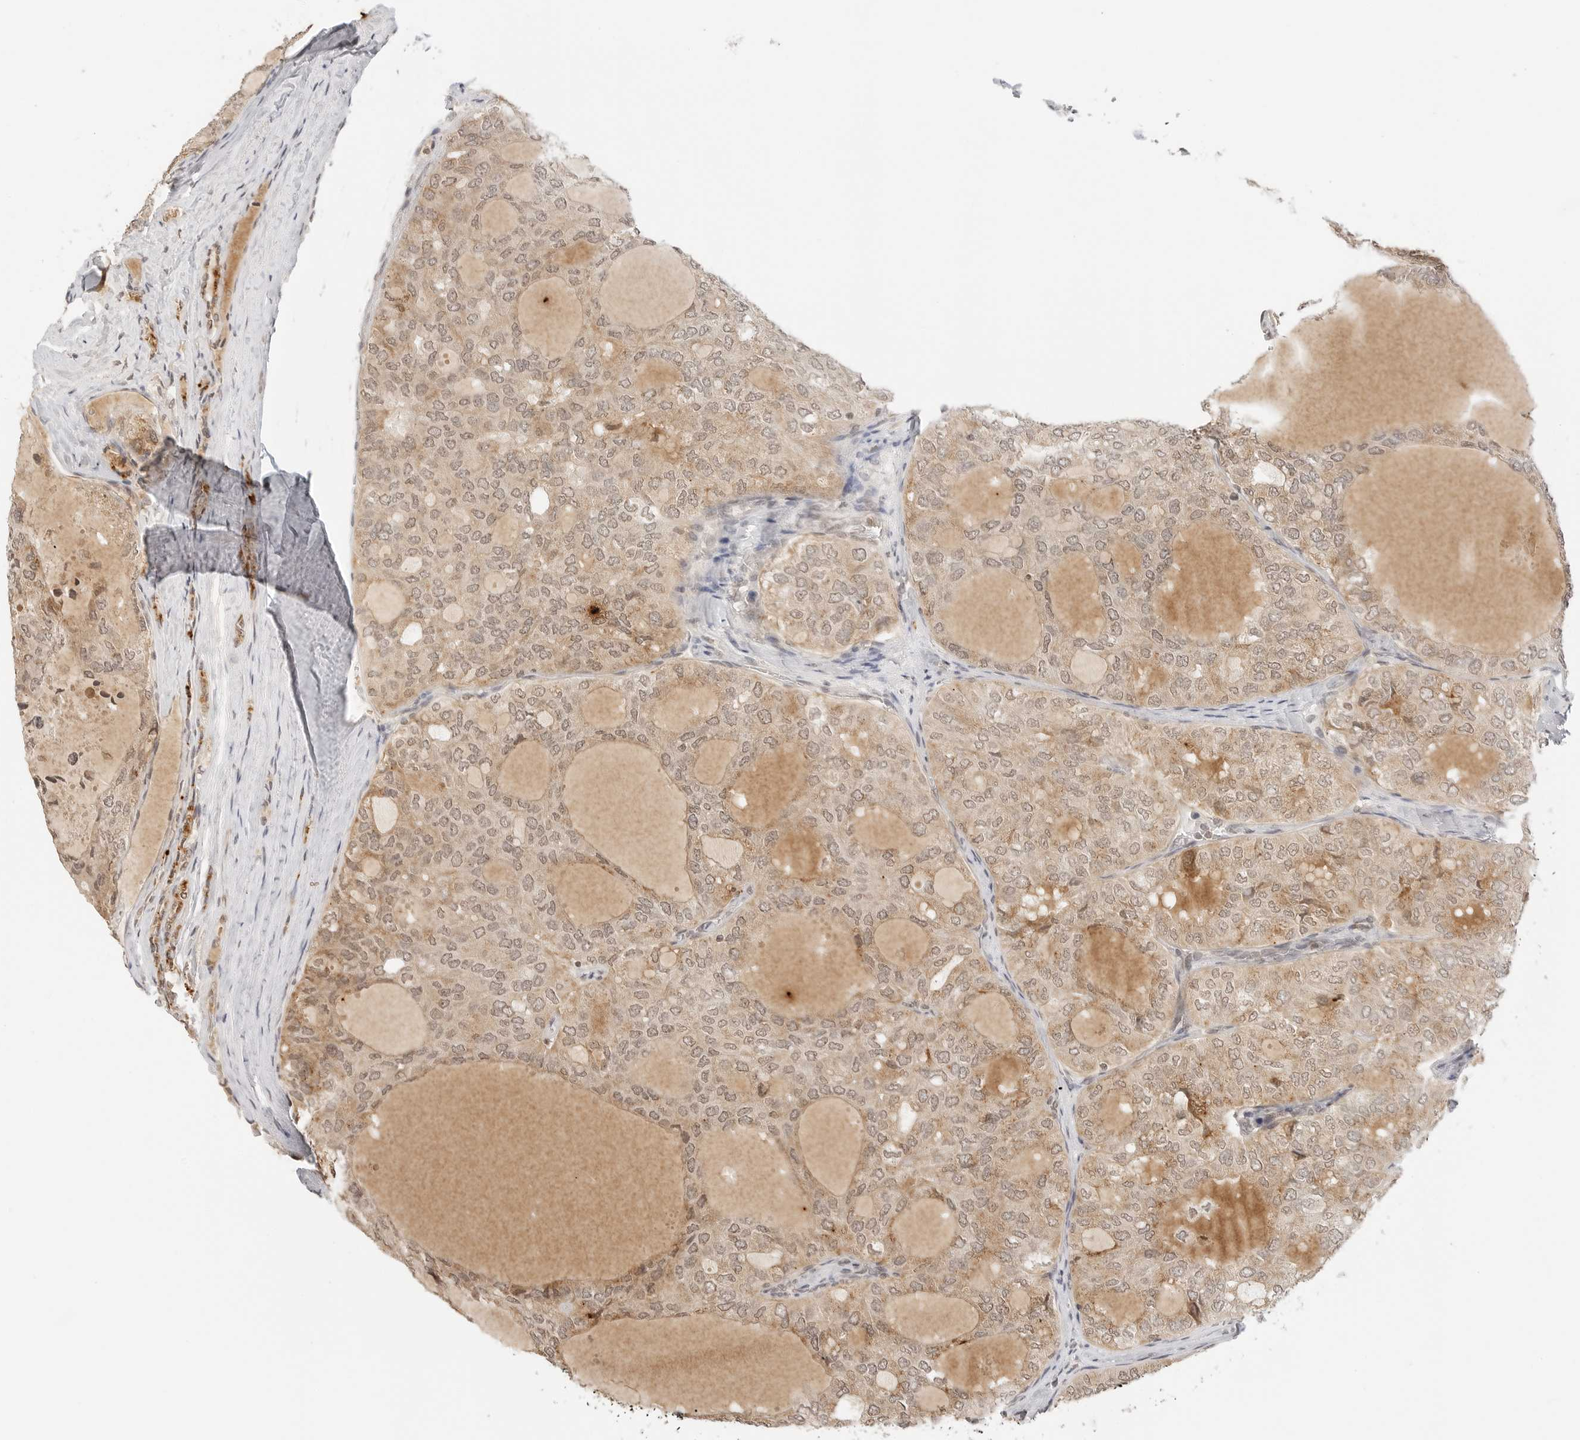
{"staining": {"intensity": "moderate", "quantity": ">75%", "location": "cytoplasmic/membranous,nuclear"}, "tissue": "thyroid cancer", "cell_type": "Tumor cells", "image_type": "cancer", "snomed": [{"axis": "morphology", "description": "Follicular adenoma carcinoma, NOS"}, {"axis": "topography", "description": "Thyroid gland"}], "caption": "Thyroid cancer tissue displays moderate cytoplasmic/membranous and nuclear expression in approximately >75% of tumor cells", "gene": "GPR34", "patient": {"sex": "male", "age": 75}}